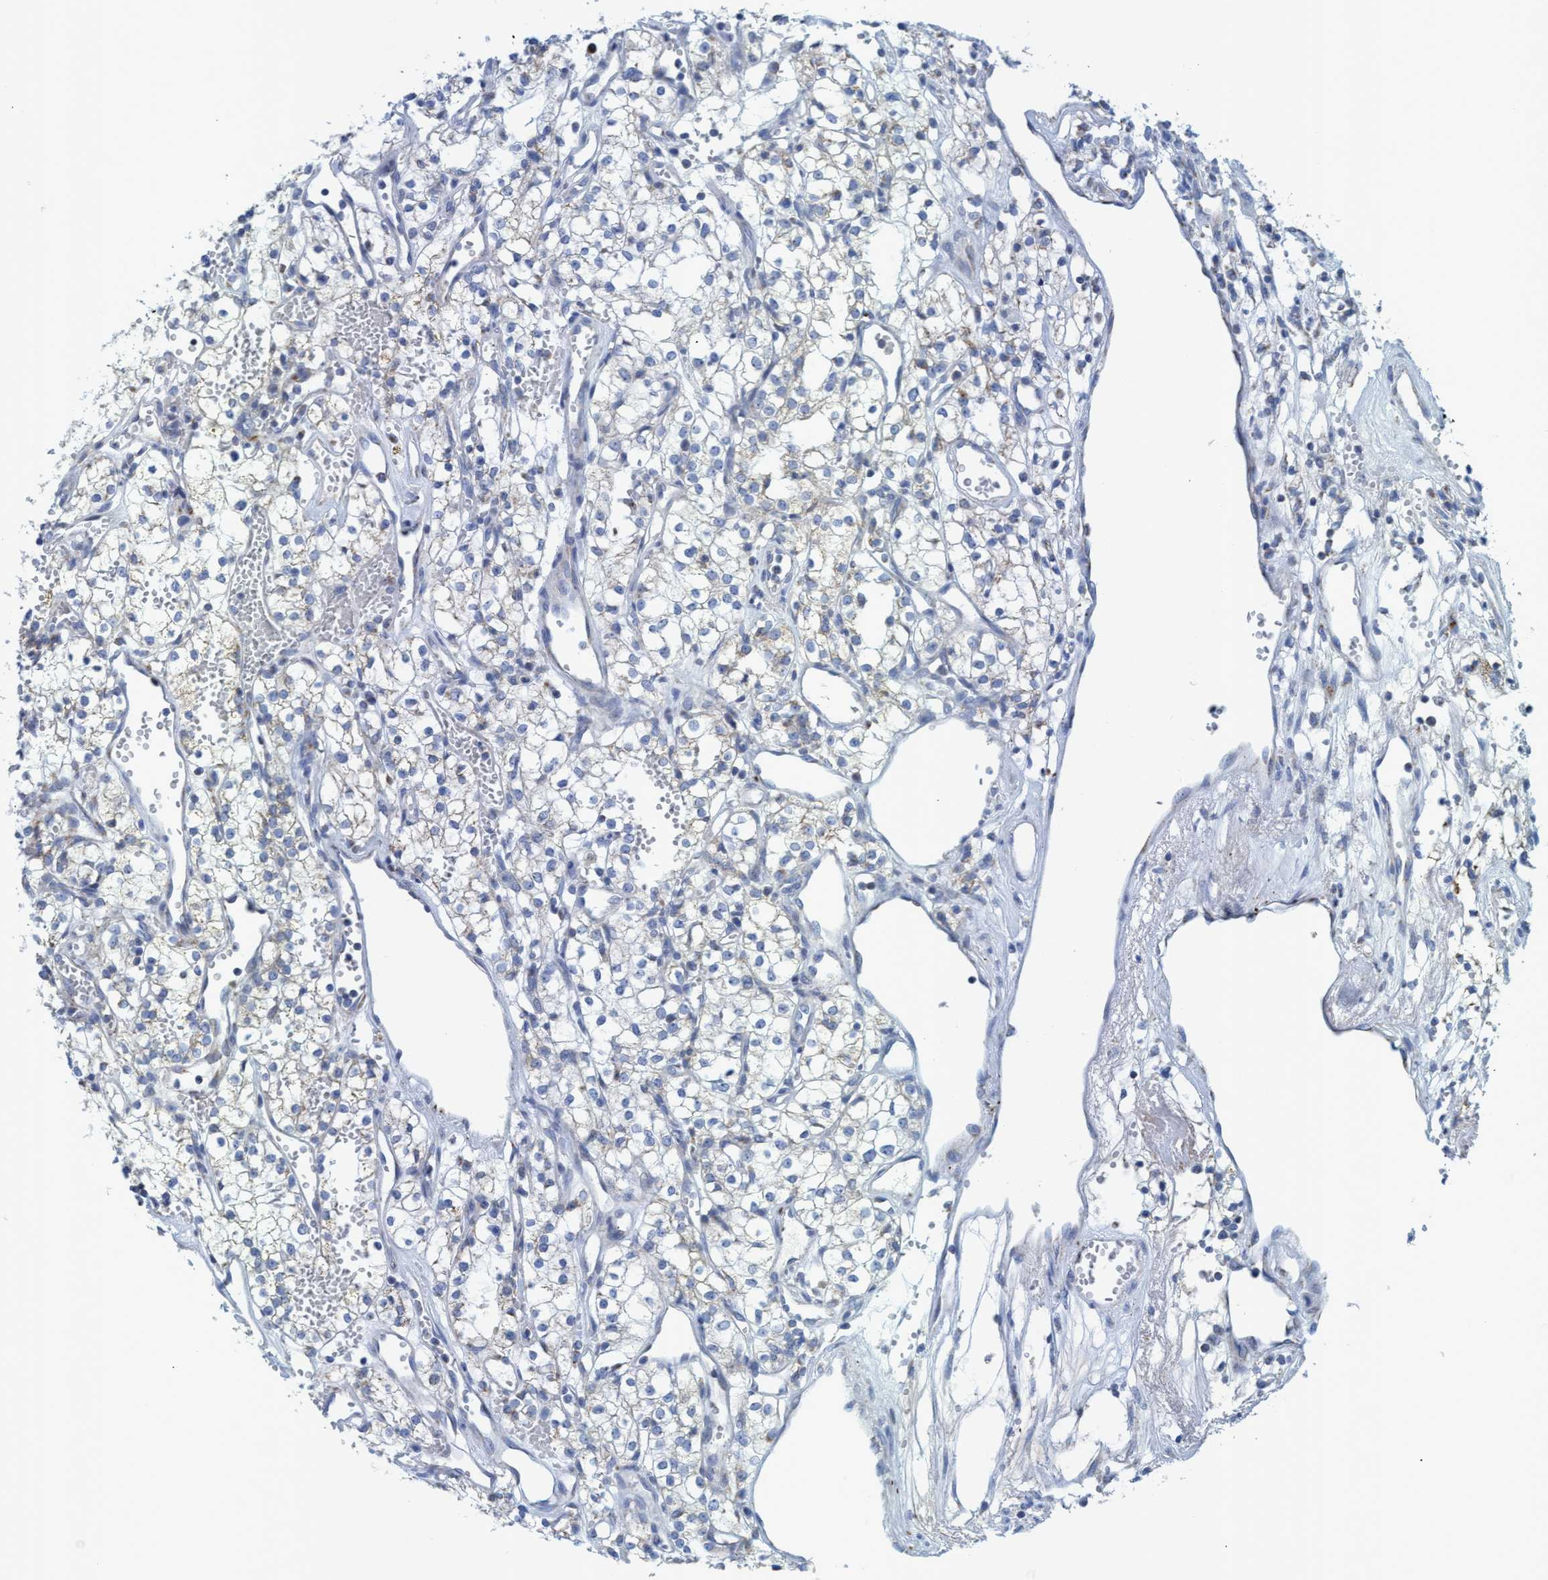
{"staining": {"intensity": "negative", "quantity": "none", "location": "none"}, "tissue": "renal cancer", "cell_type": "Tumor cells", "image_type": "cancer", "snomed": [{"axis": "morphology", "description": "Adenocarcinoma, NOS"}, {"axis": "topography", "description": "Kidney"}], "caption": "An image of renal adenocarcinoma stained for a protein displays no brown staining in tumor cells. Nuclei are stained in blue.", "gene": "GGA3", "patient": {"sex": "male", "age": 59}}